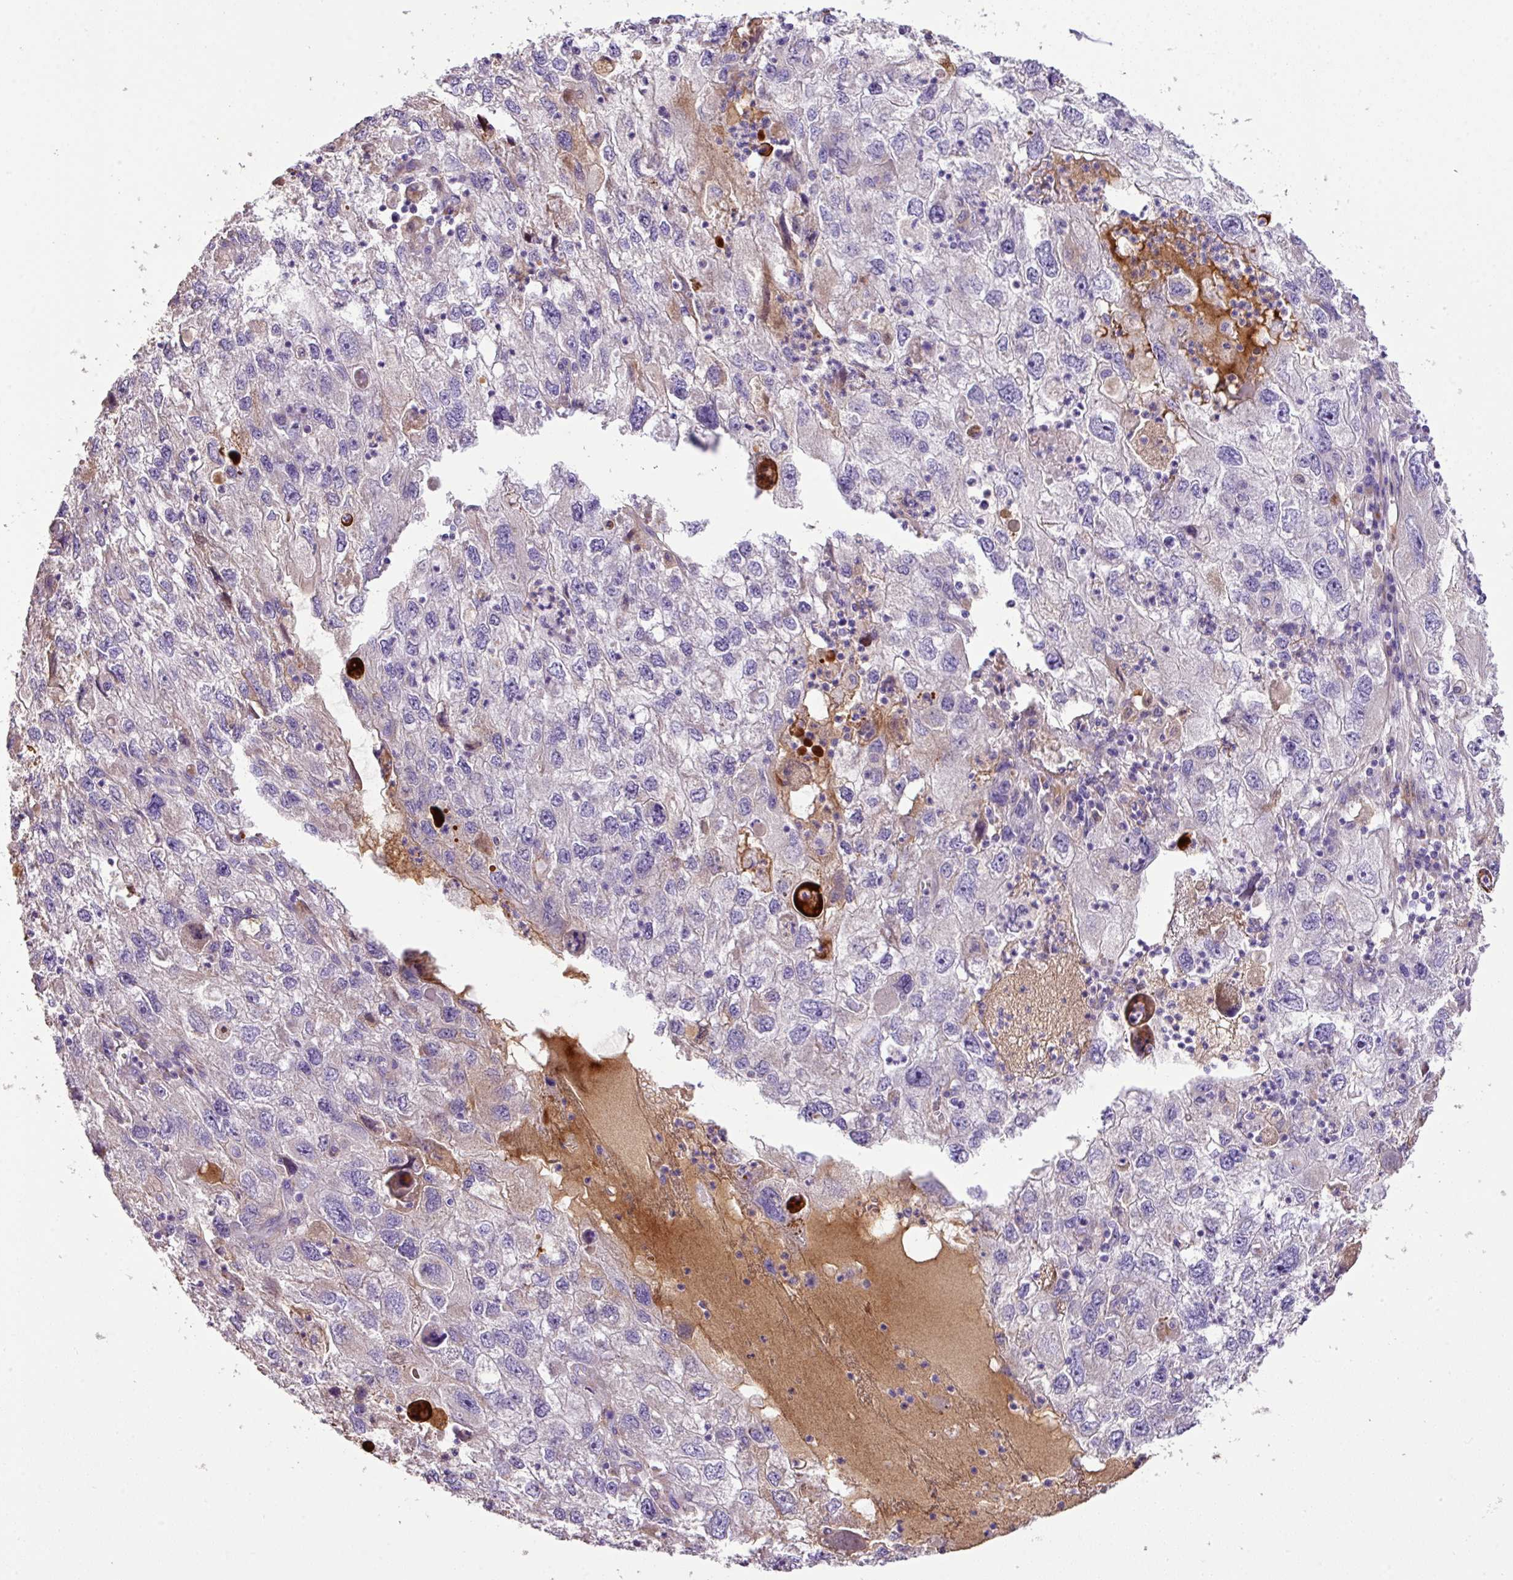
{"staining": {"intensity": "negative", "quantity": "none", "location": "none"}, "tissue": "endometrial cancer", "cell_type": "Tumor cells", "image_type": "cancer", "snomed": [{"axis": "morphology", "description": "Adenocarcinoma, NOS"}, {"axis": "topography", "description": "Endometrium"}], "caption": "An immunohistochemistry (IHC) image of adenocarcinoma (endometrial) is shown. There is no staining in tumor cells of adenocarcinoma (endometrial). (DAB (3,3'-diaminobenzidine) IHC visualized using brightfield microscopy, high magnification).", "gene": "CTXN2", "patient": {"sex": "female", "age": 49}}